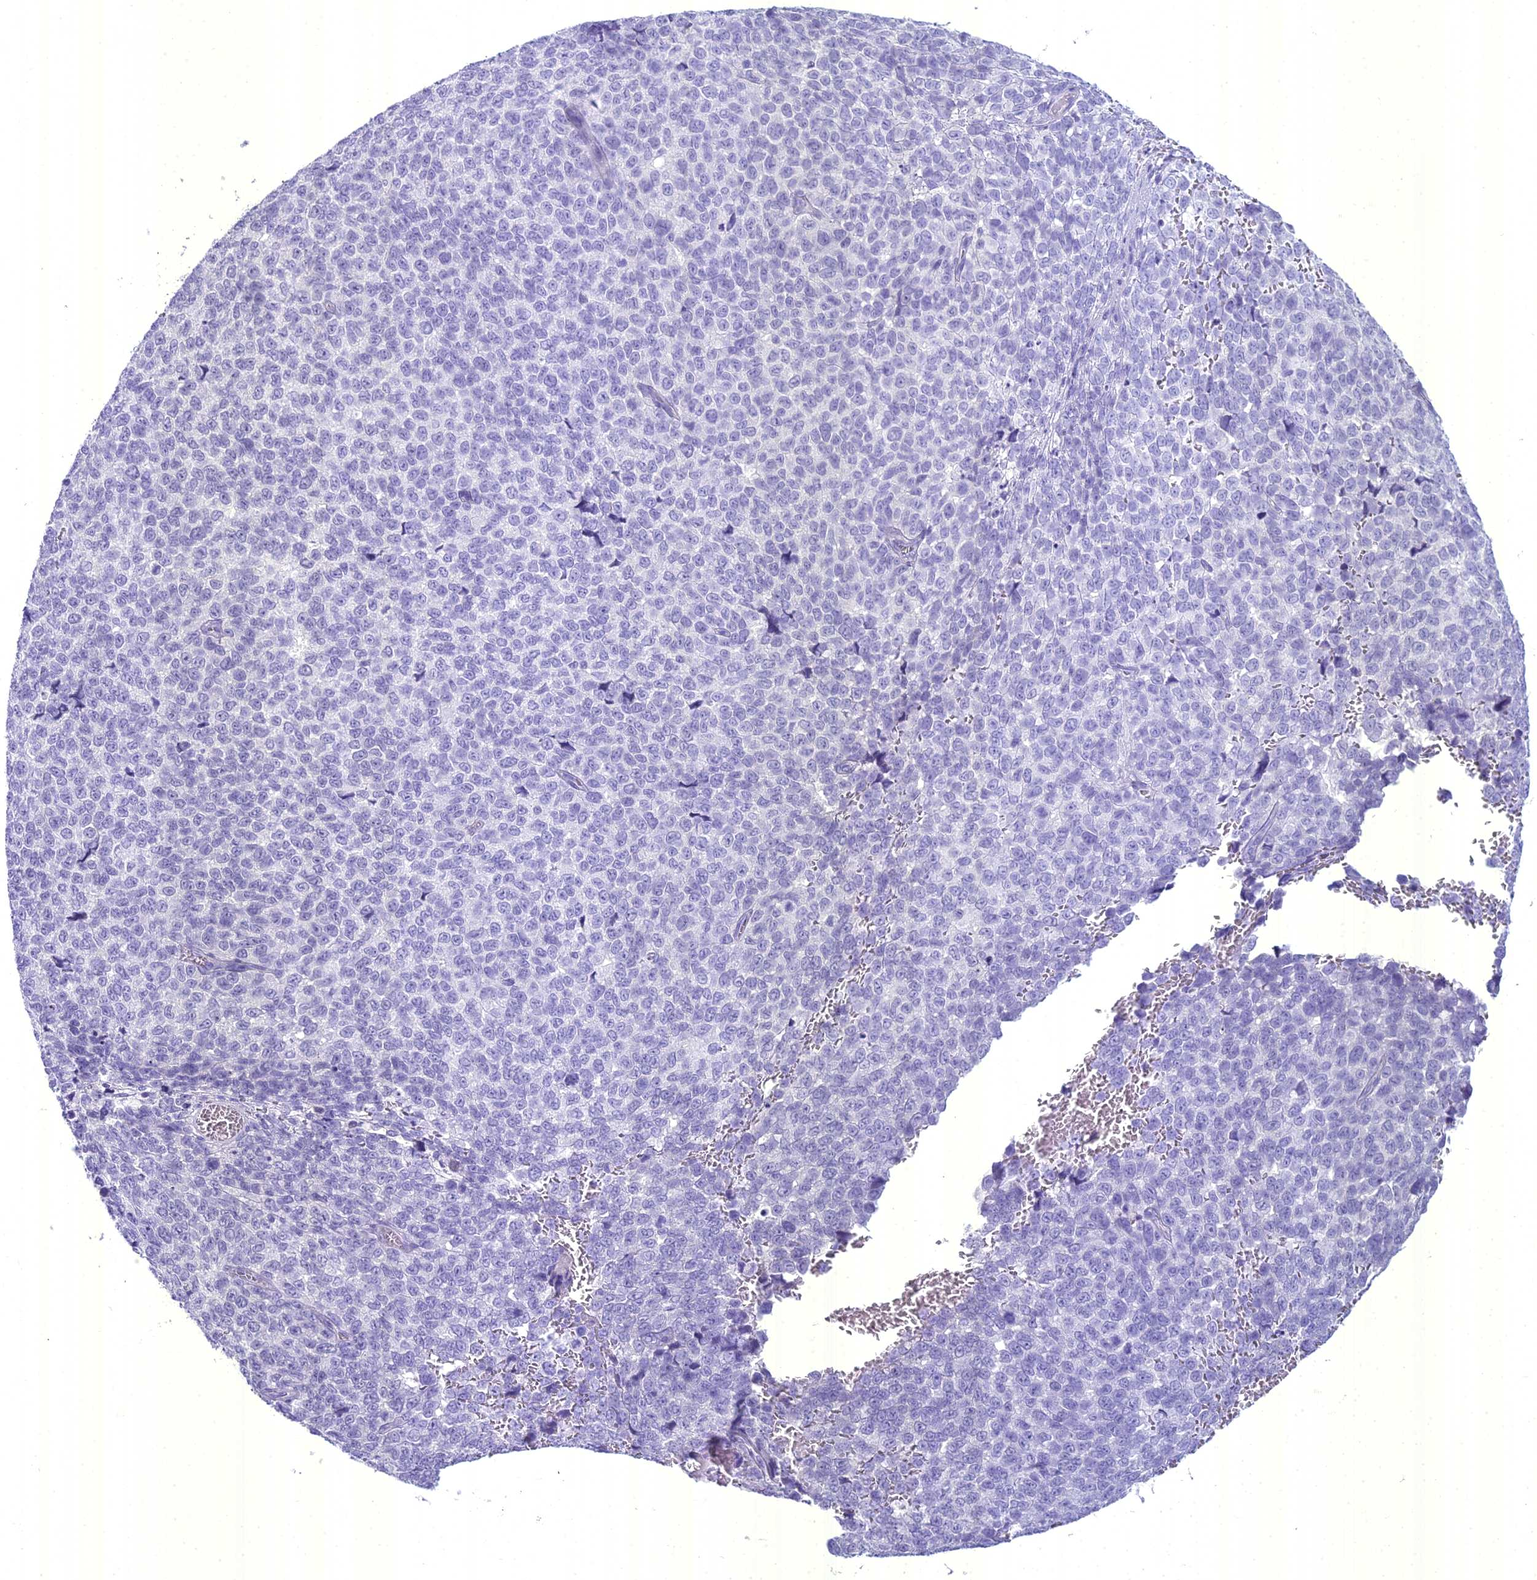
{"staining": {"intensity": "negative", "quantity": "none", "location": "none"}, "tissue": "melanoma", "cell_type": "Tumor cells", "image_type": "cancer", "snomed": [{"axis": "morphology", "description": "Malignant melanoma, NOS"}, {"axis": "topography", "description": "Nose, NOS"}], "caption": "A photomicrograph of melanoma stained for a protein reveals no brown staining in tumor cells.", "gene": "UNC80", "patient": {"sex": "female", "age": 48}}